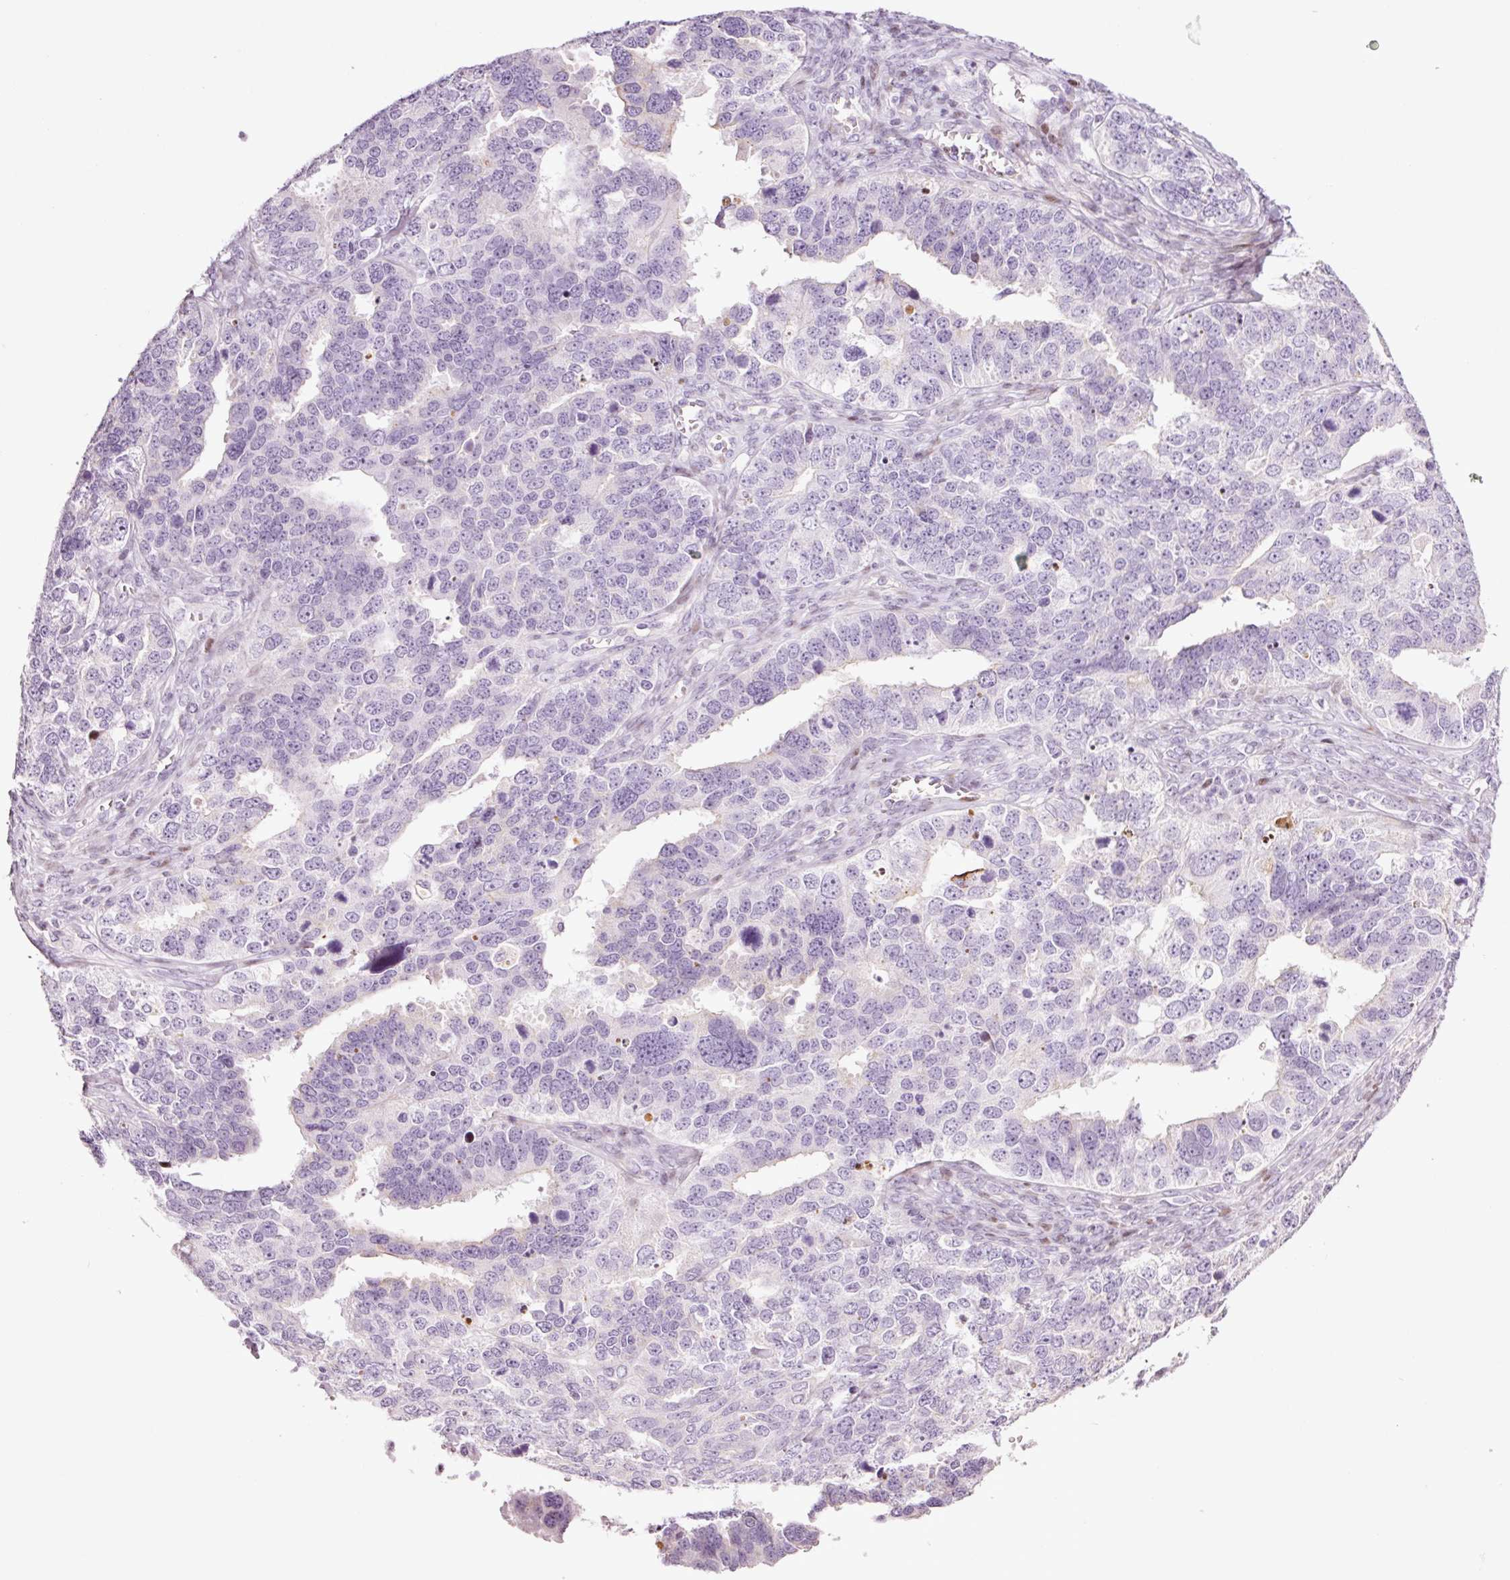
{"staining": {"intensity": "negative", "quantity": "none", "location": "none"}, "tissue": "ovarian cancer", "cell_type": "Tumor cells", "image_type": "cancer", "snomed": [{"axis": "morphology", "description": "Cystadenocarcinoma, serous, NOS"}, {"axis": "topography", "description": "Ovary"}], "caption": "IHC photomicrograph of neoplastic tissue: serous cystadenocarcinoma (ovarian) stained with DAB shows no significant protein staining in tumor cells.", "gene": "ANKRD20A1", "patient": {"sex": "female", "age": 76}}